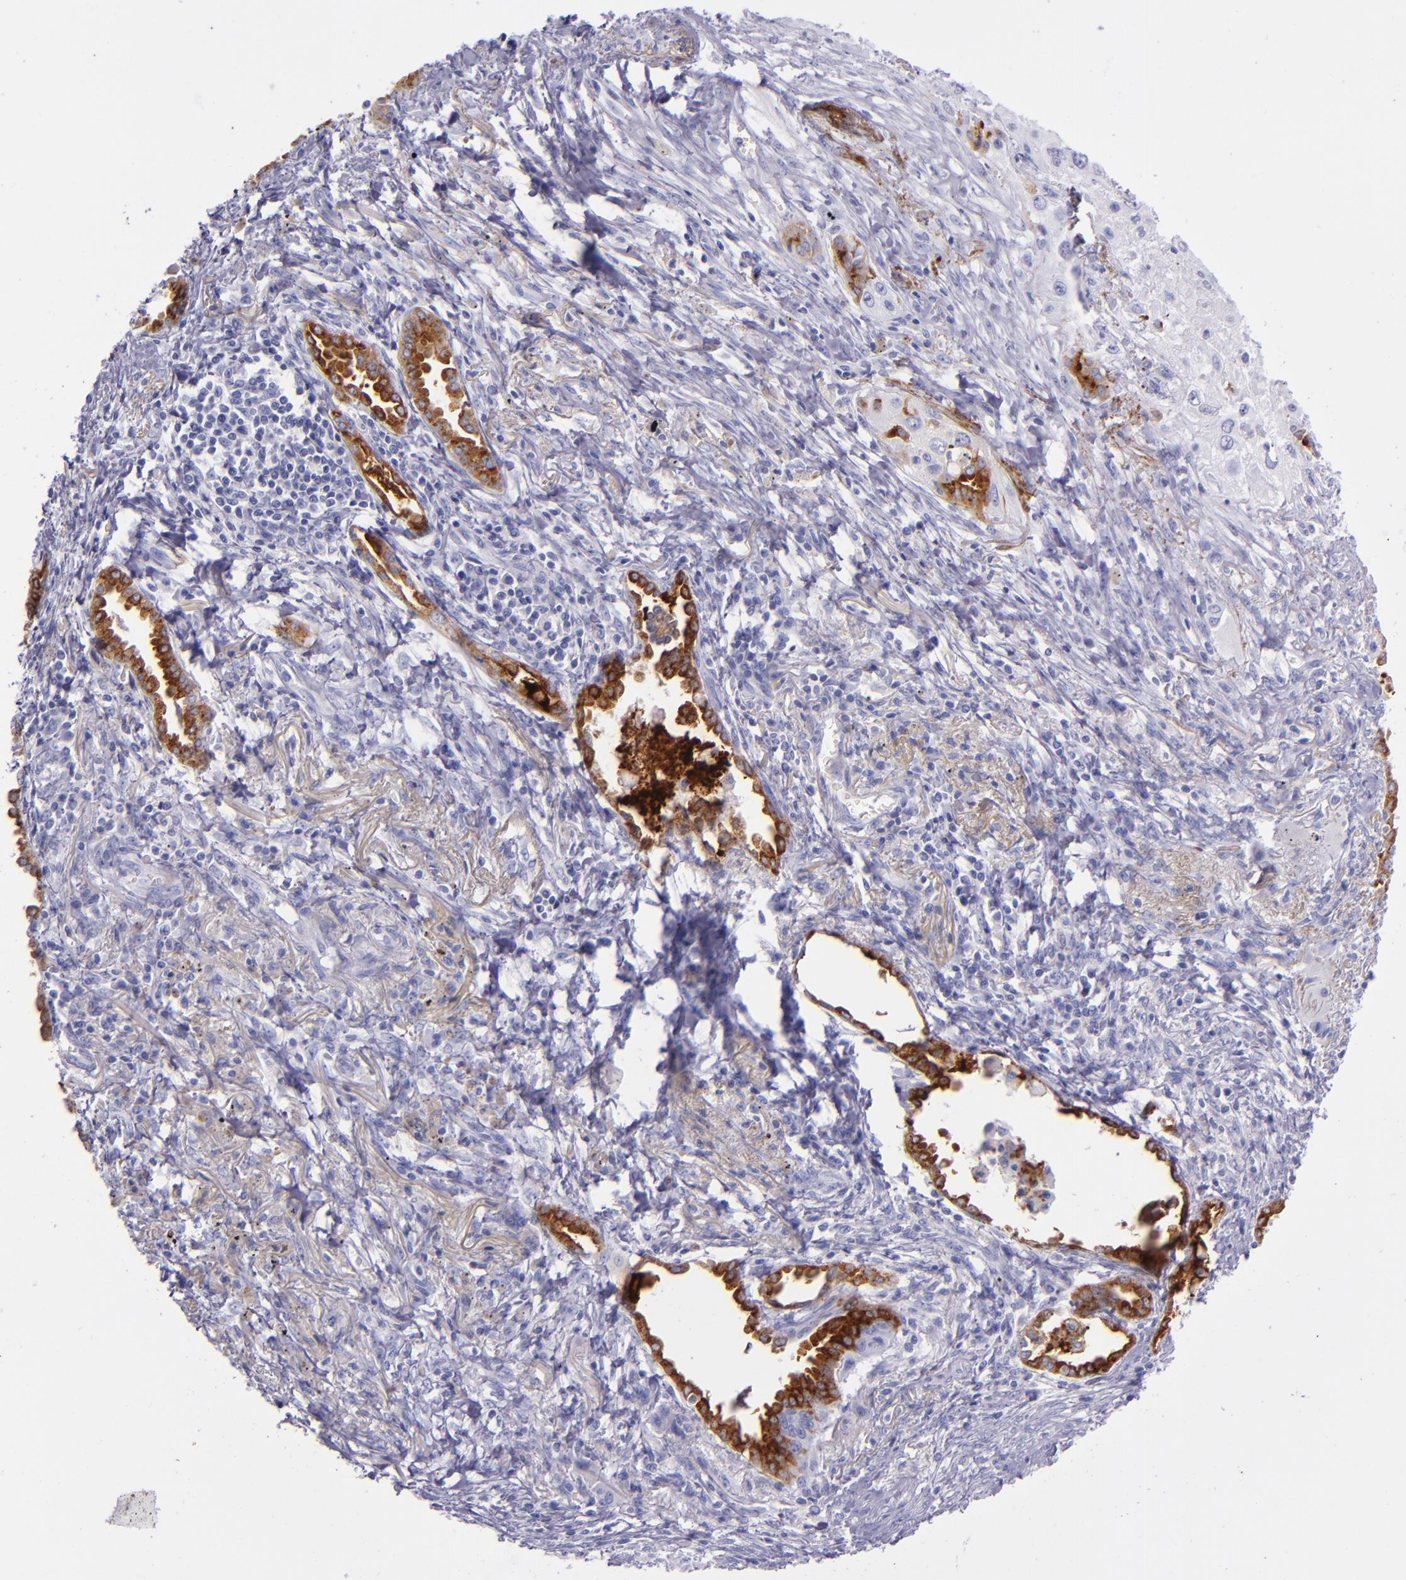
{"staining": {"intensity": "strong", "quantity": ">75%", "location": "cytoplasmic/membranous"}, "tissue": "lung cancer", "cell_type": "Tumor cells", "image_type": "cancer", "snomed": [{"axis": "morphology", "description": "Squamous cell carcinoma, NOS"}, {"axis": "topography", "description": "Lung"}], "caption": "Squamous cell carcinoma (lung) stained for a protein exhibits strong cytoplasmic/membranous positivity in tumor cells.", "gene": "SFTPB", "patient": {"sex": "male", "age": 71}}